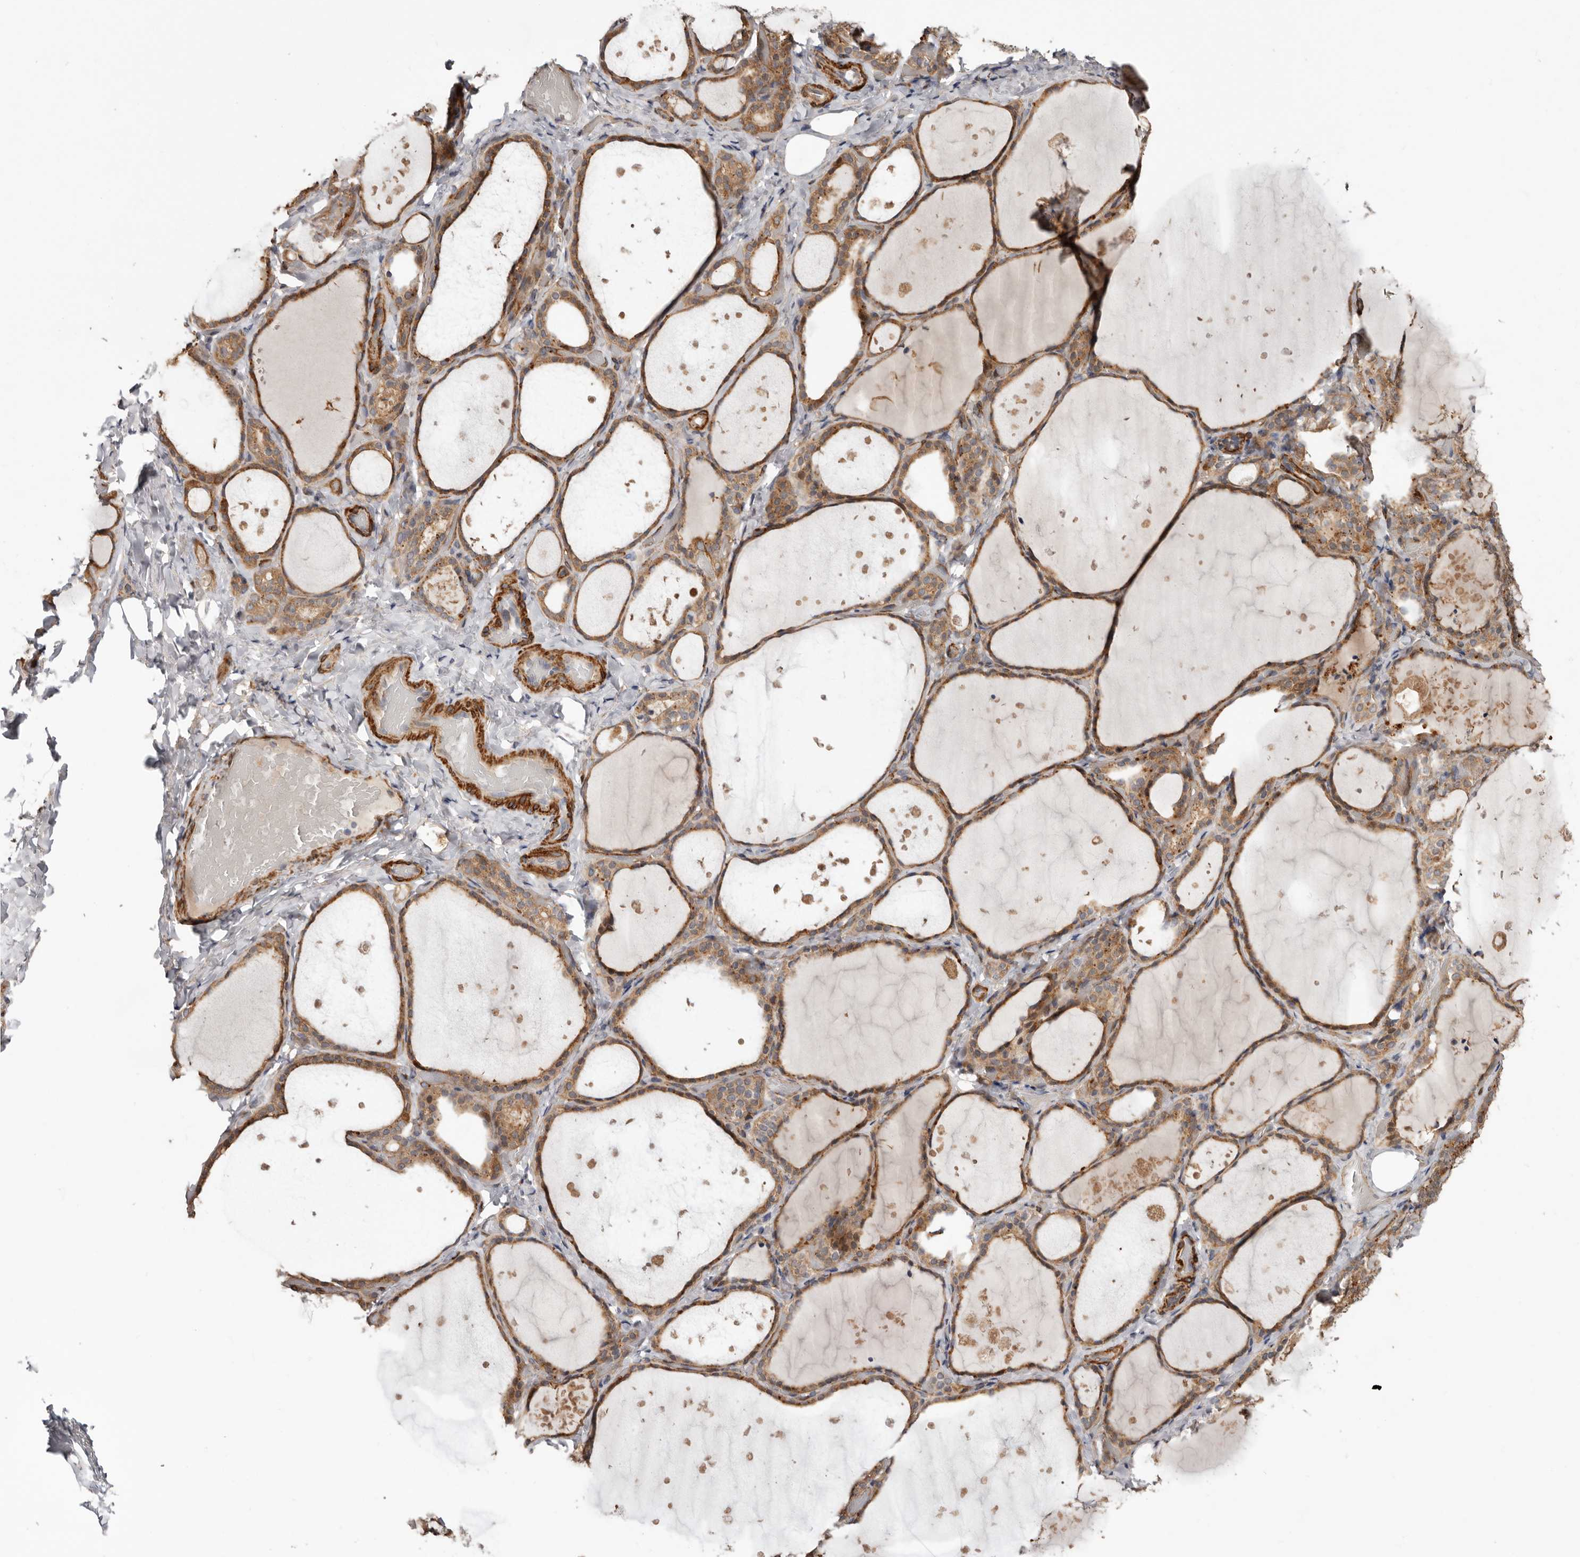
{"staining": {"intensity": "strong", "quantity": ">75%", "location": "cytoplasmic/membranous"}, "tissue": "thyroid gland", "cell_type": "Glandular cells", "image_type": "normal", "snomed": [{"axis": "morphology", "description": "Normal tissue, NOS"}, {"axis": "topography", "description": "Thyroid gland"}], "caption": "An immunohistochemistry image of benign tissue is shown. Protein staining in brown shows strong cytoplasmic/membranous positivity in thyroid gland within glandular cells.", "gene": "PROKR1", "patient": {"sex": "female", "age": 44}}